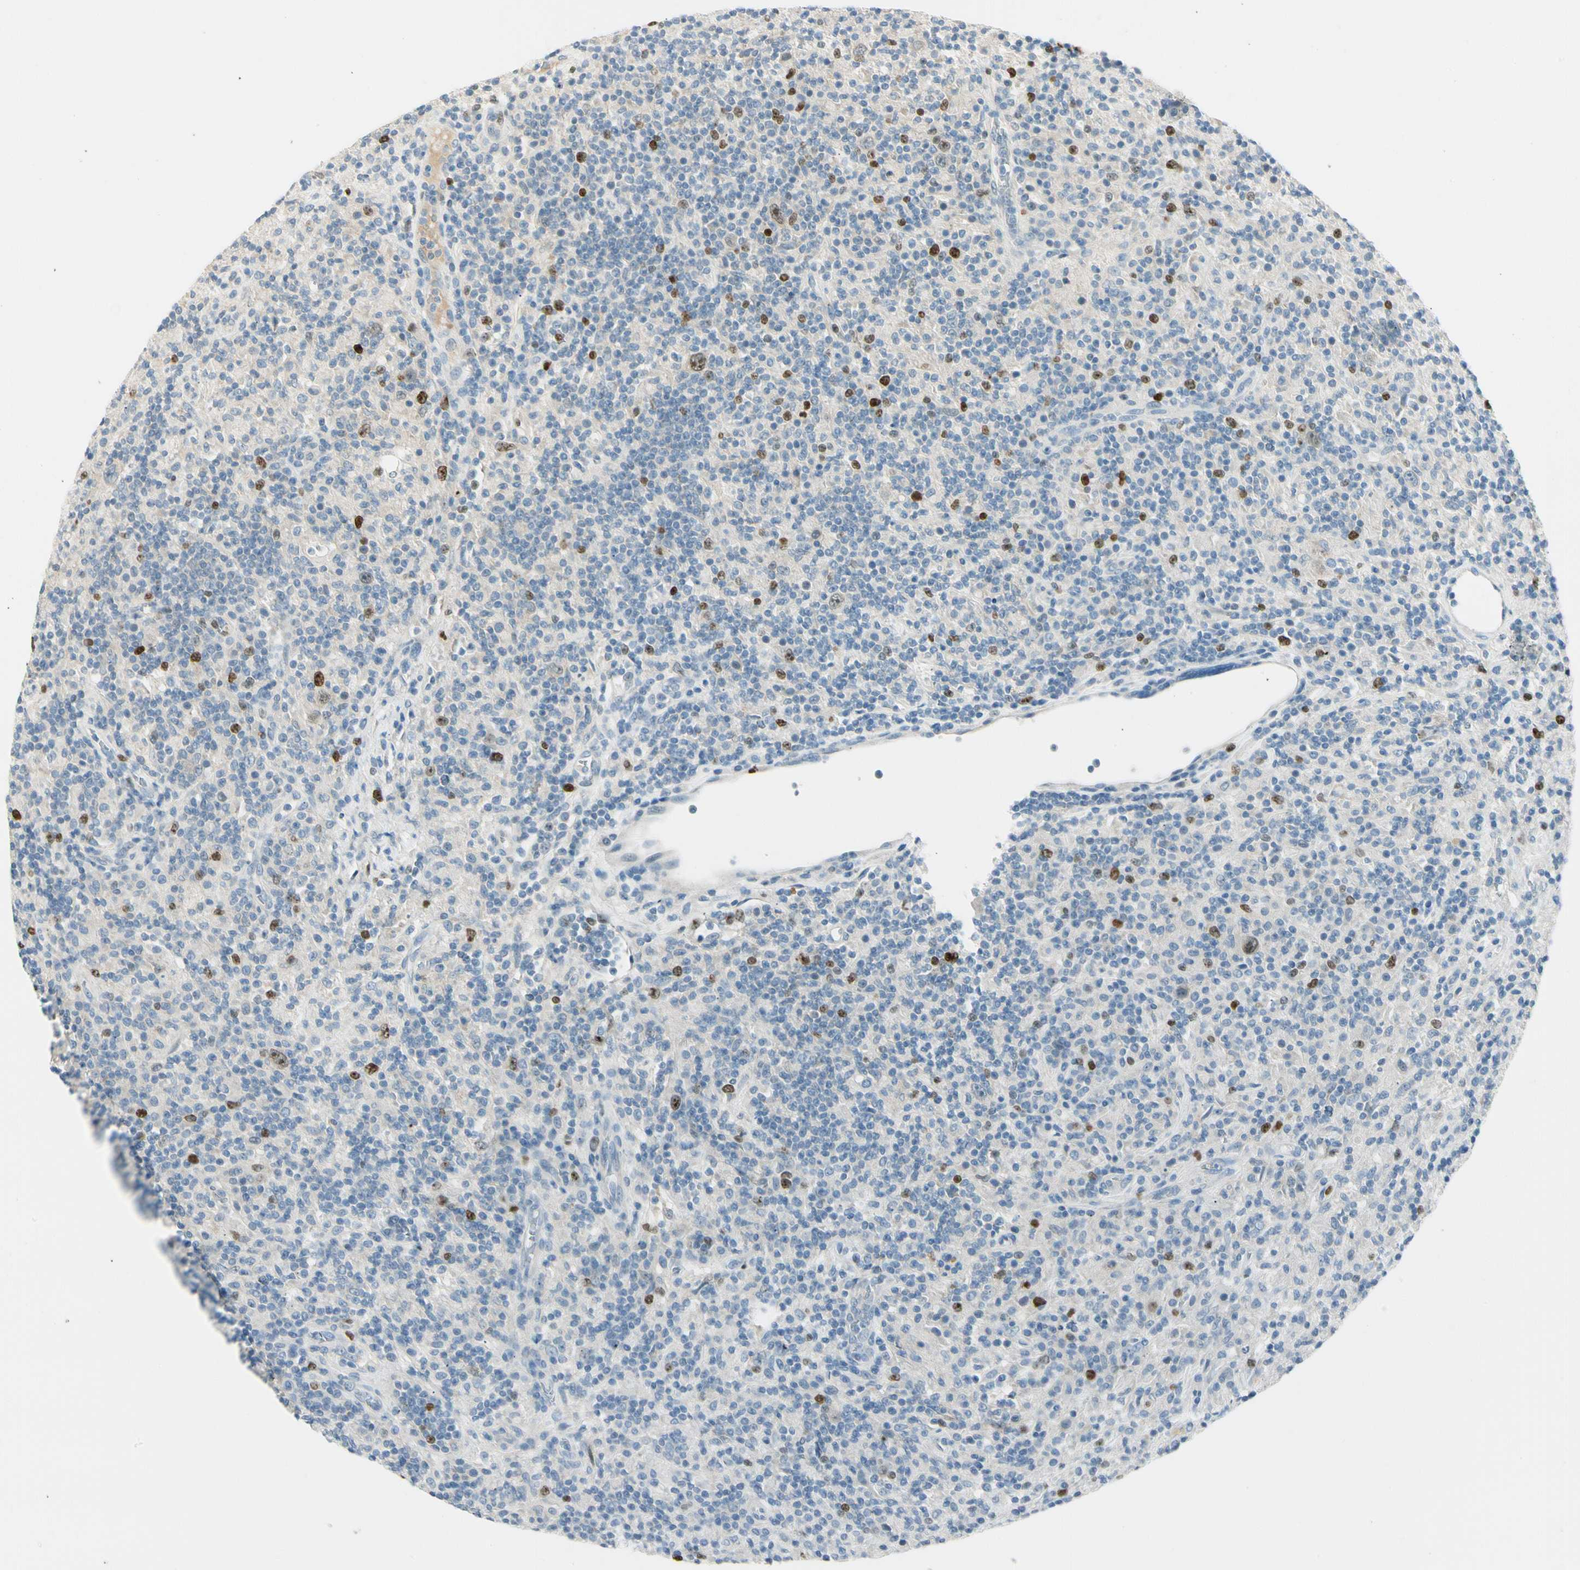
{"staining": {"intensity": "moderate", "quantity": "25%-75%", "location": "nuclear"}, "tissue": "lymphoma", "cell_type": "Tumor cells", "image_type": "cancer", "snomed": [{"axis": "morphology", "description": "Hodgkin's disease, NOS"}, {"axis": "topography", "description": "Lymph node"}], "caption": "Immunohistochemical staining of human lymphoma exhibits medium levels of moderate nuclear expression in about 25%-75% of tumor cells. (DAB = brown stain, brightfield microscopy at high magnification).", "gene": "PITX1", "patient": {"sex": "male", "age": 70}}